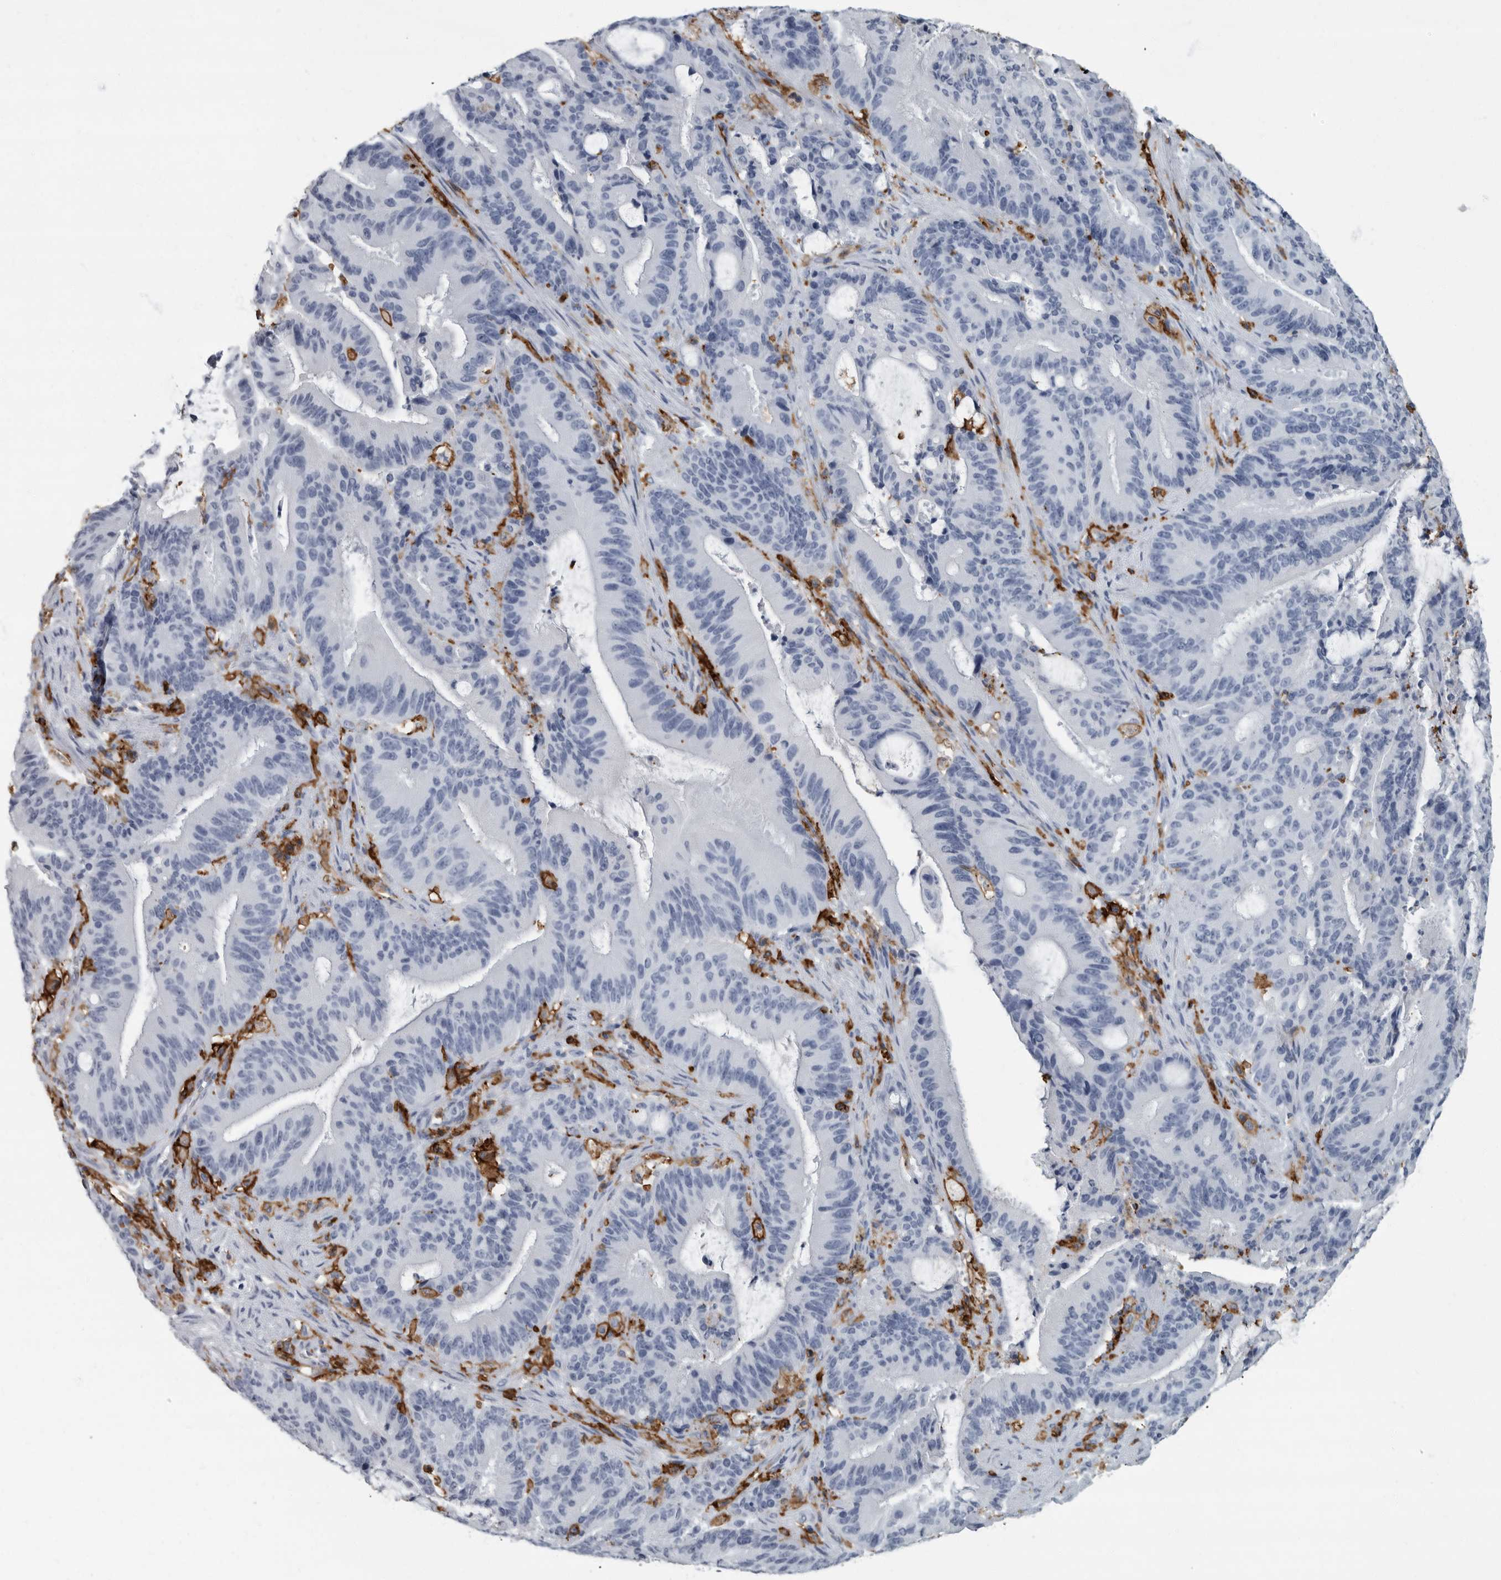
{"staining": {"intensity": "negative", "quantity": "none", "location": "none"}, "tissue": "liver cancer", "cell_type": "Tumor cells", "image_type": "cancer", "snomed": [{"axis": "morphology", "description": "Normal tissue, NOS"}, {"axis": "morphology", "description": "Cholangiocarcinoma"}, {"axis": "topography", "description": "Liver"}, {"axis": "topography", "description": "Peripheral nerve tissue"}], "caption": "A high-resolution photomicrograph shows IHC staining of liver cancer, which displays no significant staining in tumor cells.", "gene": "FCER1G", "patient": {"sex": "female", "age": 73}}